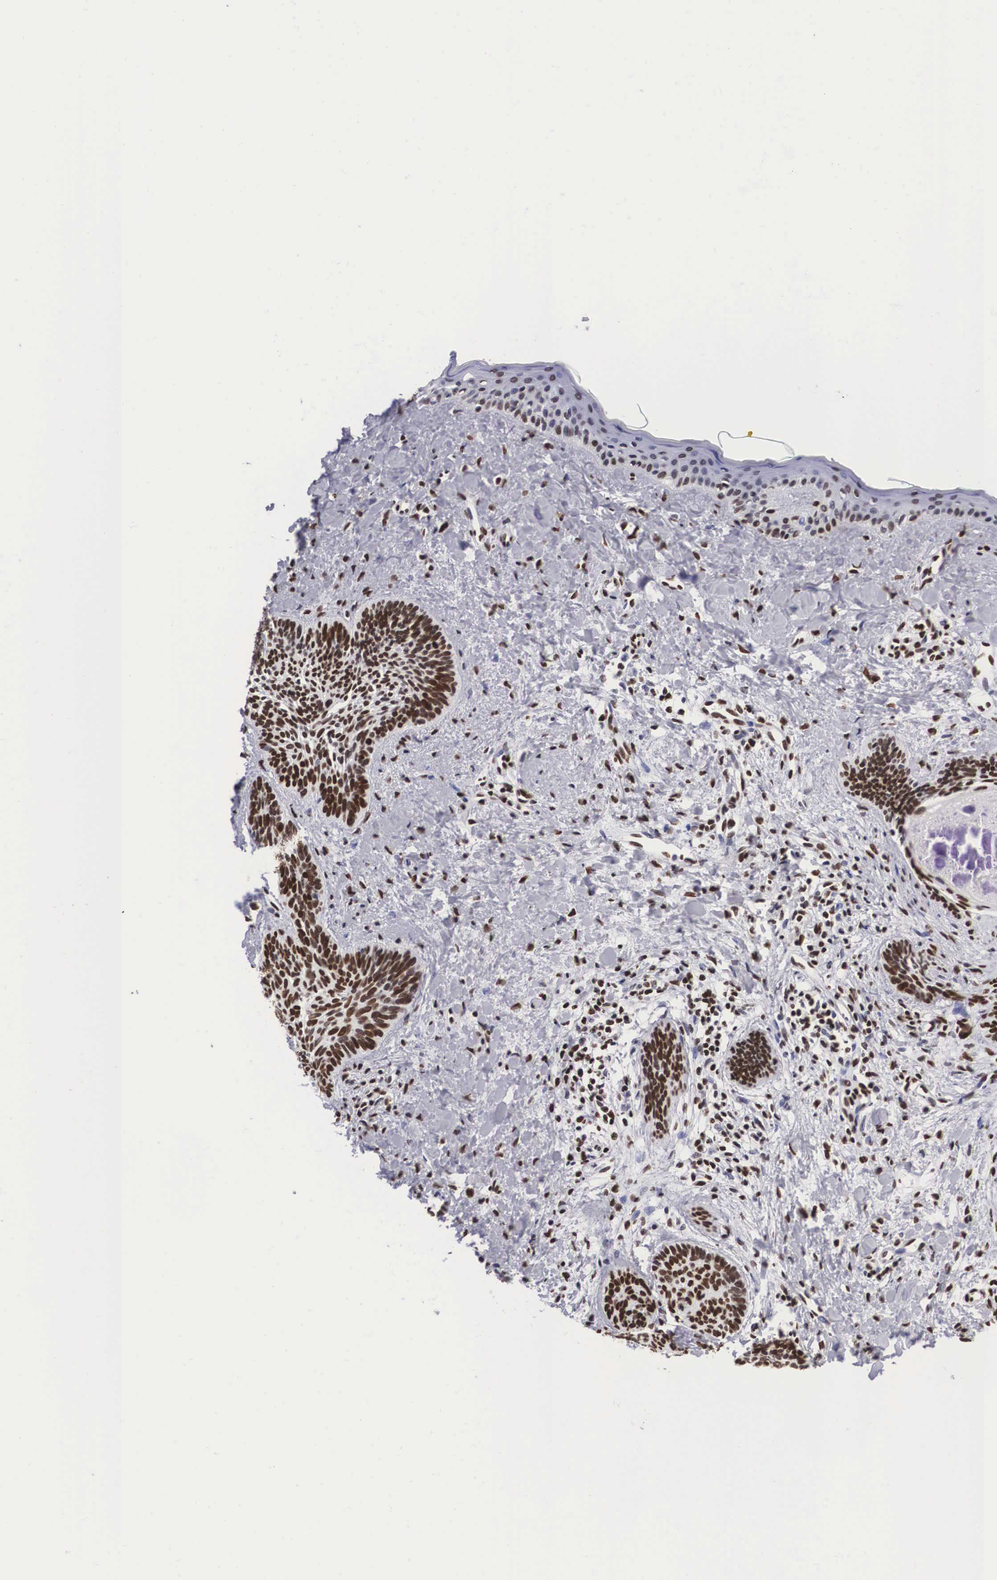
{"staining": {"intensity": "strong", "quantity": ">75%", "location": "nuclear"}, "tissue": "skin cancer", "cell_type": "Tumor cells", "image_type": "cancer", "snomed": [{"axis": "morphology", "description": "Basal cell carcinoma"}, {"axis": "topography", "description": "Skin"}], "caption": "DAB immunohistochemical staining of human skin cancer shows strong nuclear protein expression in about >75% of tumor cells.", "gene": "MECP2", "patient": {"sex": "female", "age": 81}}